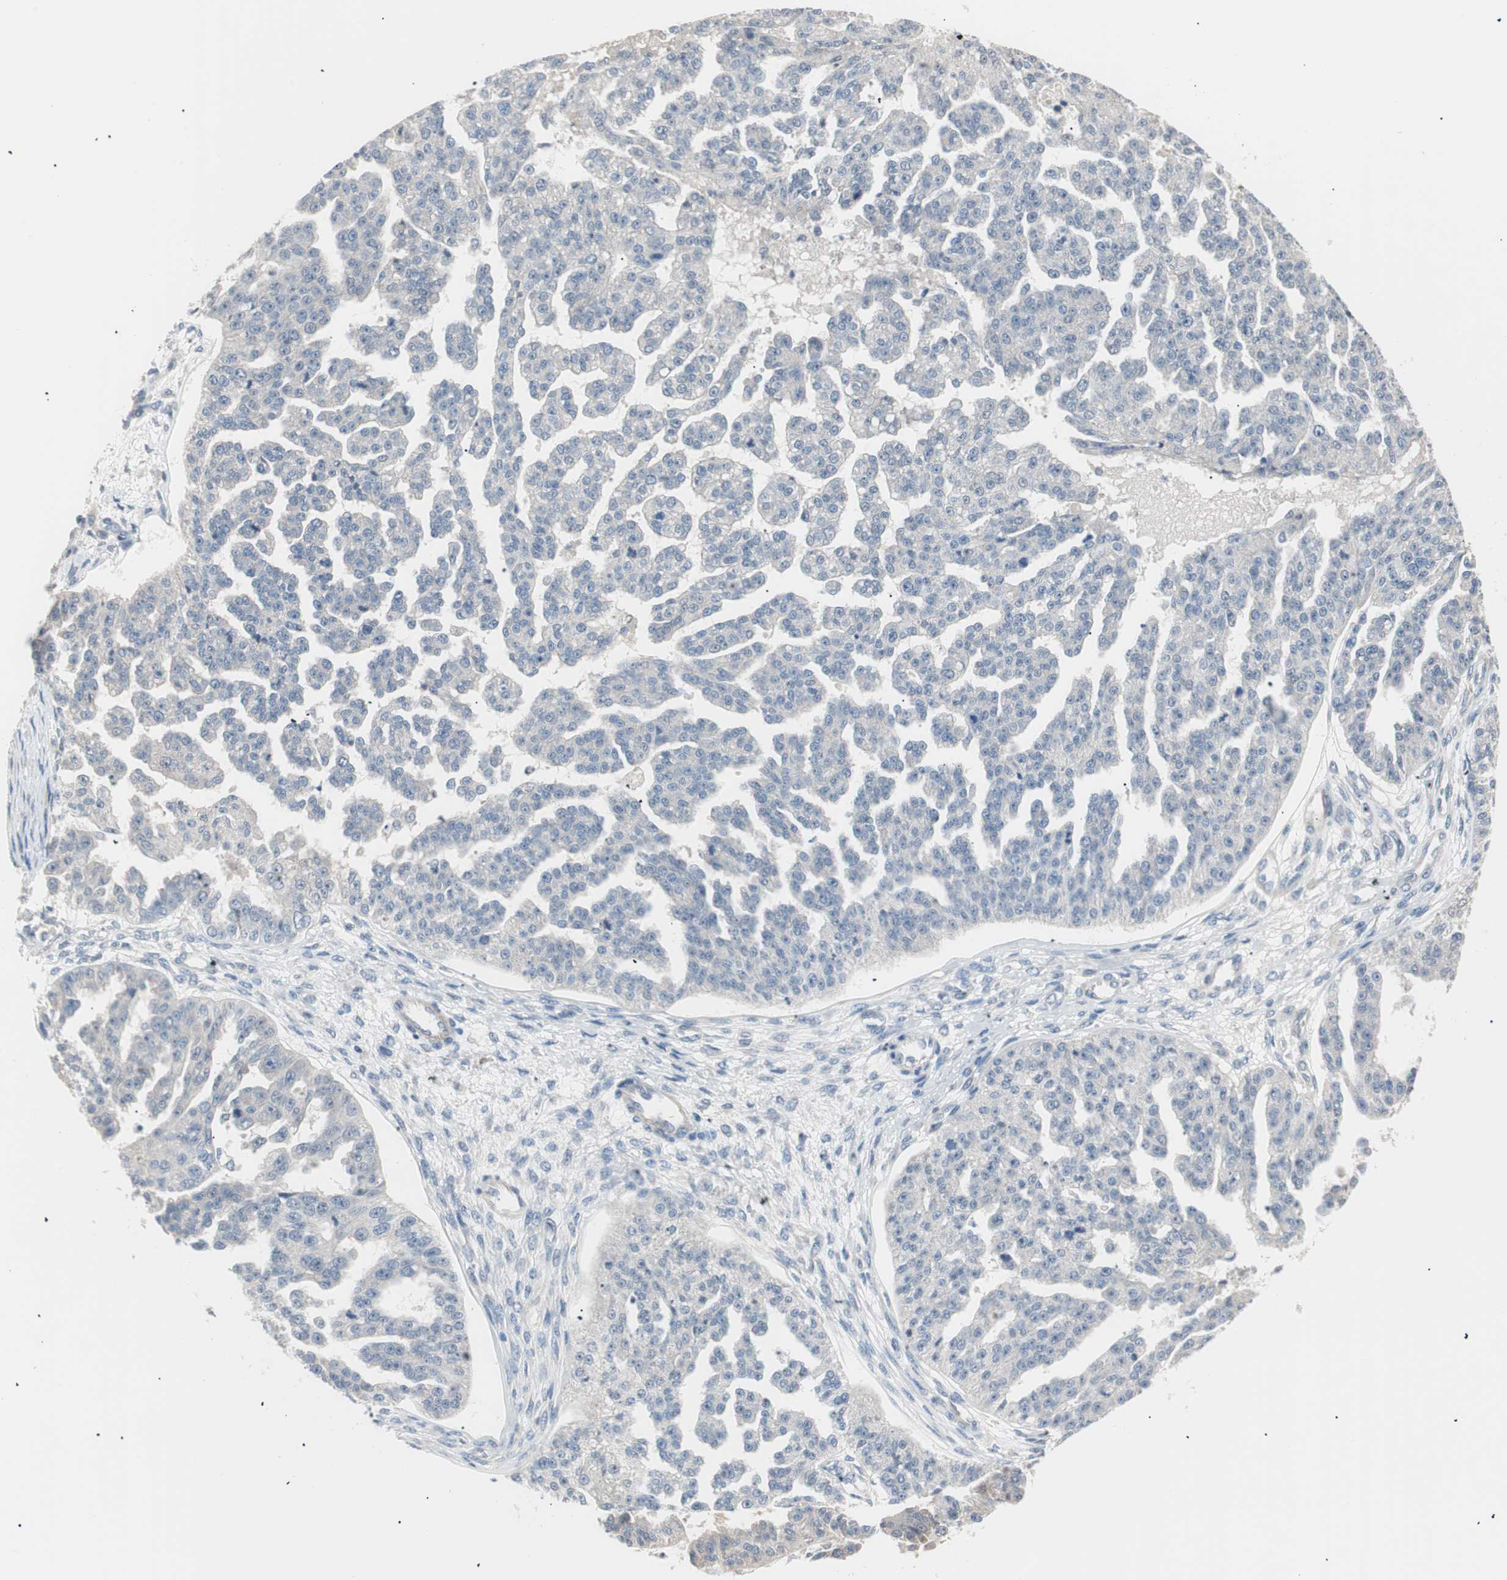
{"staining": {"intensity": "negative", "quantity": "none", "location": "none"}, "tissue": "ovarian cancer", "cell_type": "Tumor cells", "image_type": "cancer", "snomed": [{"axis": "morphology", "description": "Cystadenocarcinoma, serous, NOS"}, {"axis": "topography", "description": "Ovary"}], "caption": "Image shows no significant protein expression in tumor cells of ovarian cancer (serous cystadenocarcinoma).", "gene": "SMG1", "patient": {"sex": "female", "age": 58}}